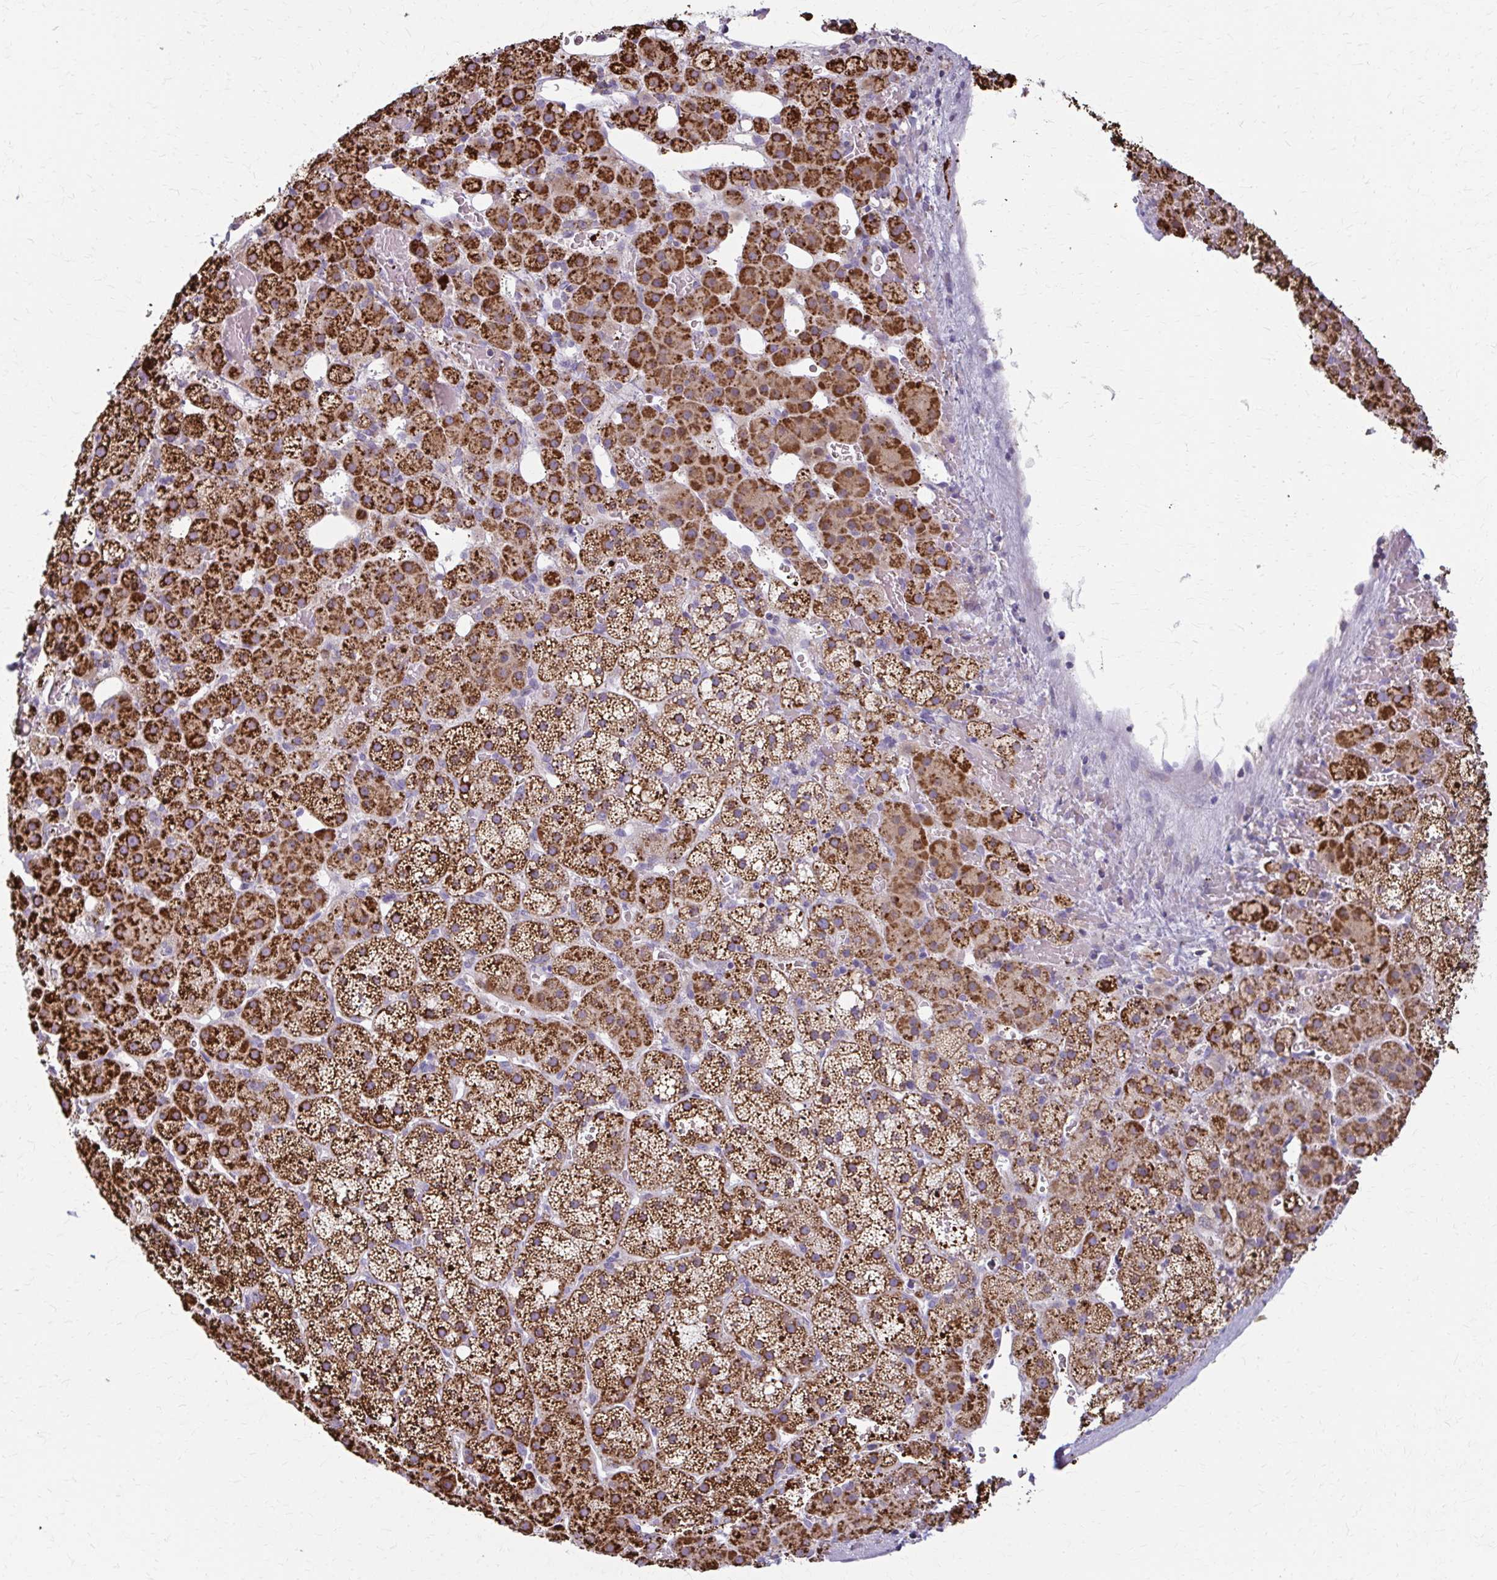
{"staining": {"intensity": "strong", "quantity": ">75%", "location": "cytoplasmic/membranous"}, "tissue": "adrenal gland", "cell_type": "Glandular cells", "image_type": "normal", "snomed": [{"axis": "morphology", "description": "Normal tissue, NOS"}, {"axis": "topography", "description": "Adrenal gland"}], "caption": "This micrograph shows normal adrenal gland stained with immunohistochemistry to label a protein in brown. The cytoplasmic/membranous of glandular cells show strong positivity for the protein. Nuclei are counter-stained blue.", "gene": "TVP23A", "patient": {"sex": "male", "age": 53}}